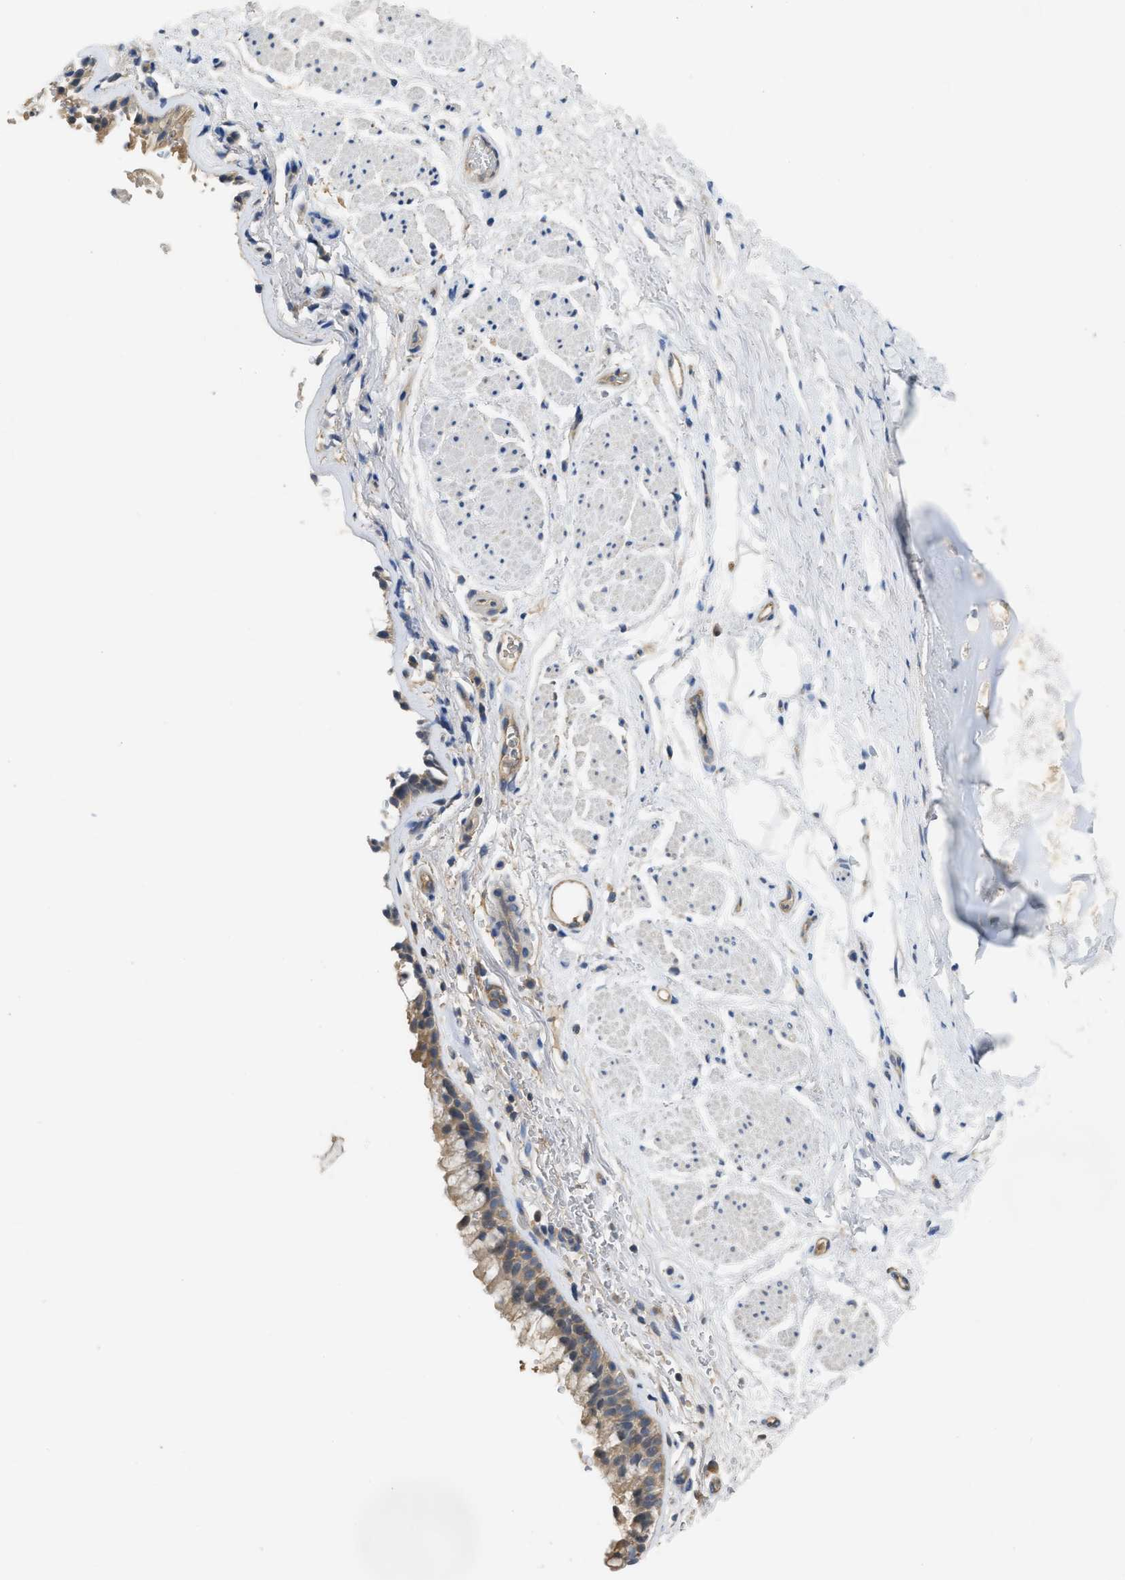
{"staining": {"intensity": "moderate", "quantity": ">75%", "location": "cytoplasmic/membranous"}, "tissue": "bronchus", "cell_type": "Respiratory epithelial cells", "image_type": "normal", "snomed": [{"axis": "morphology", "description": "Normal tissue, NOS"}, {"axis": "topography", "description": "Cartilage tissue"}, {"axis": "topography", "description": "Bronchus"}], "caption": "Approximately >75% of respiratory epithelial cells in benign human bronchus demonstrate moderate cytoplasmic/membranous protein staining as visualized by brown immunohistochemical staining.", "gene": "PPP3CA", "patient": {"sex": "female", "age": 53}}